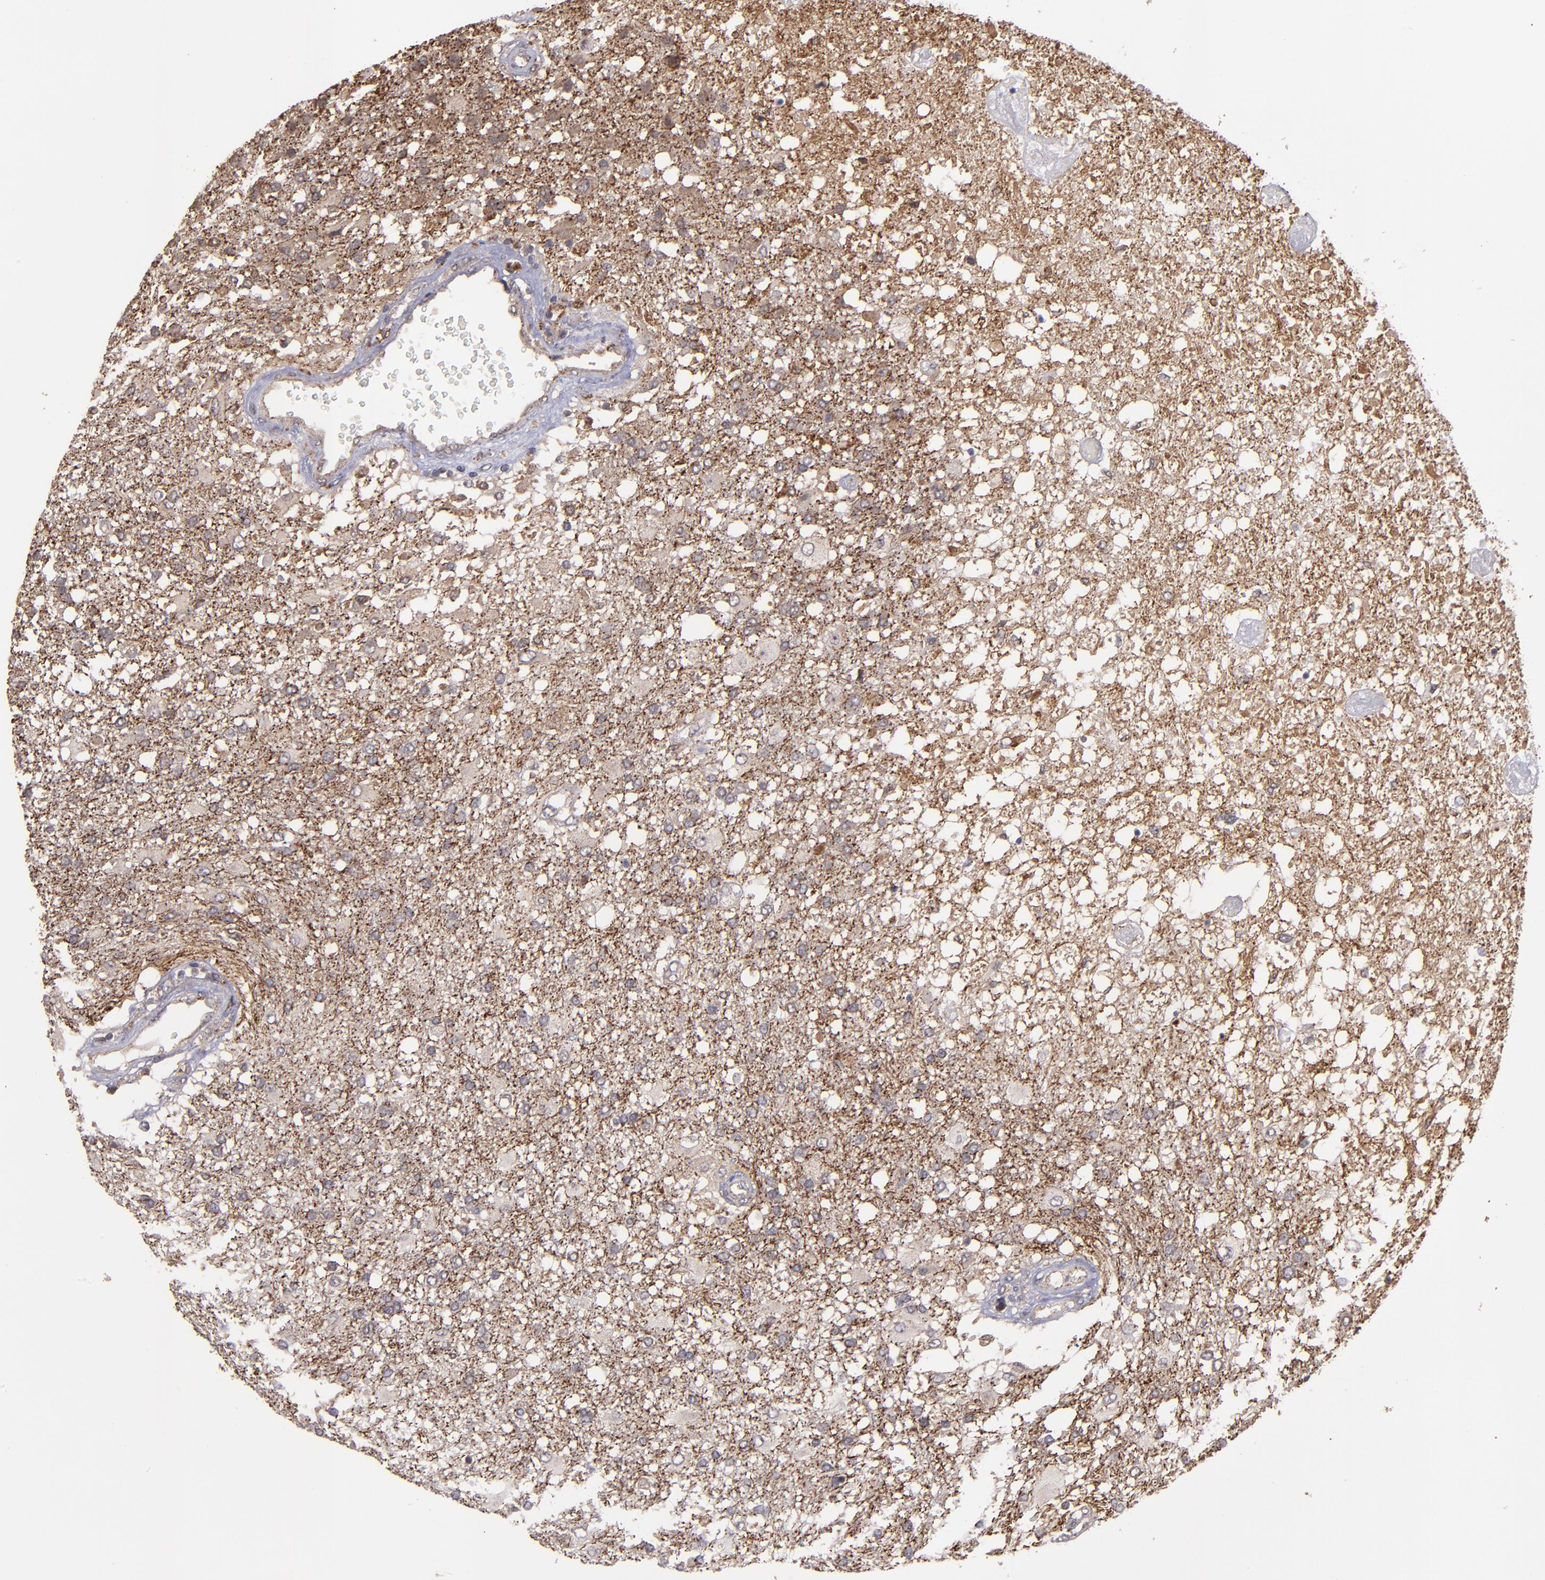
{"staining": {"intensity": "moderate", "quantity": "<25%", "location": "cytoplasmic/membranous"}, "tissue": "glioma", "cell_type": "Tumor cells", "image_type": "cancer", "snomed": [{"axis": "morphology", "description": "Glioma, malignant, High grade"}, {"axis": "topography", "description": "Cerebral cortex"}], "caption": "Protein staining of malignant glioma (high-grade) tissue shows moderate cytoplasmic/membranous staining in about <25% of tumor cells.", "gene": "SIPA1L1", "patient": {"sex": "male", "age": 79}}